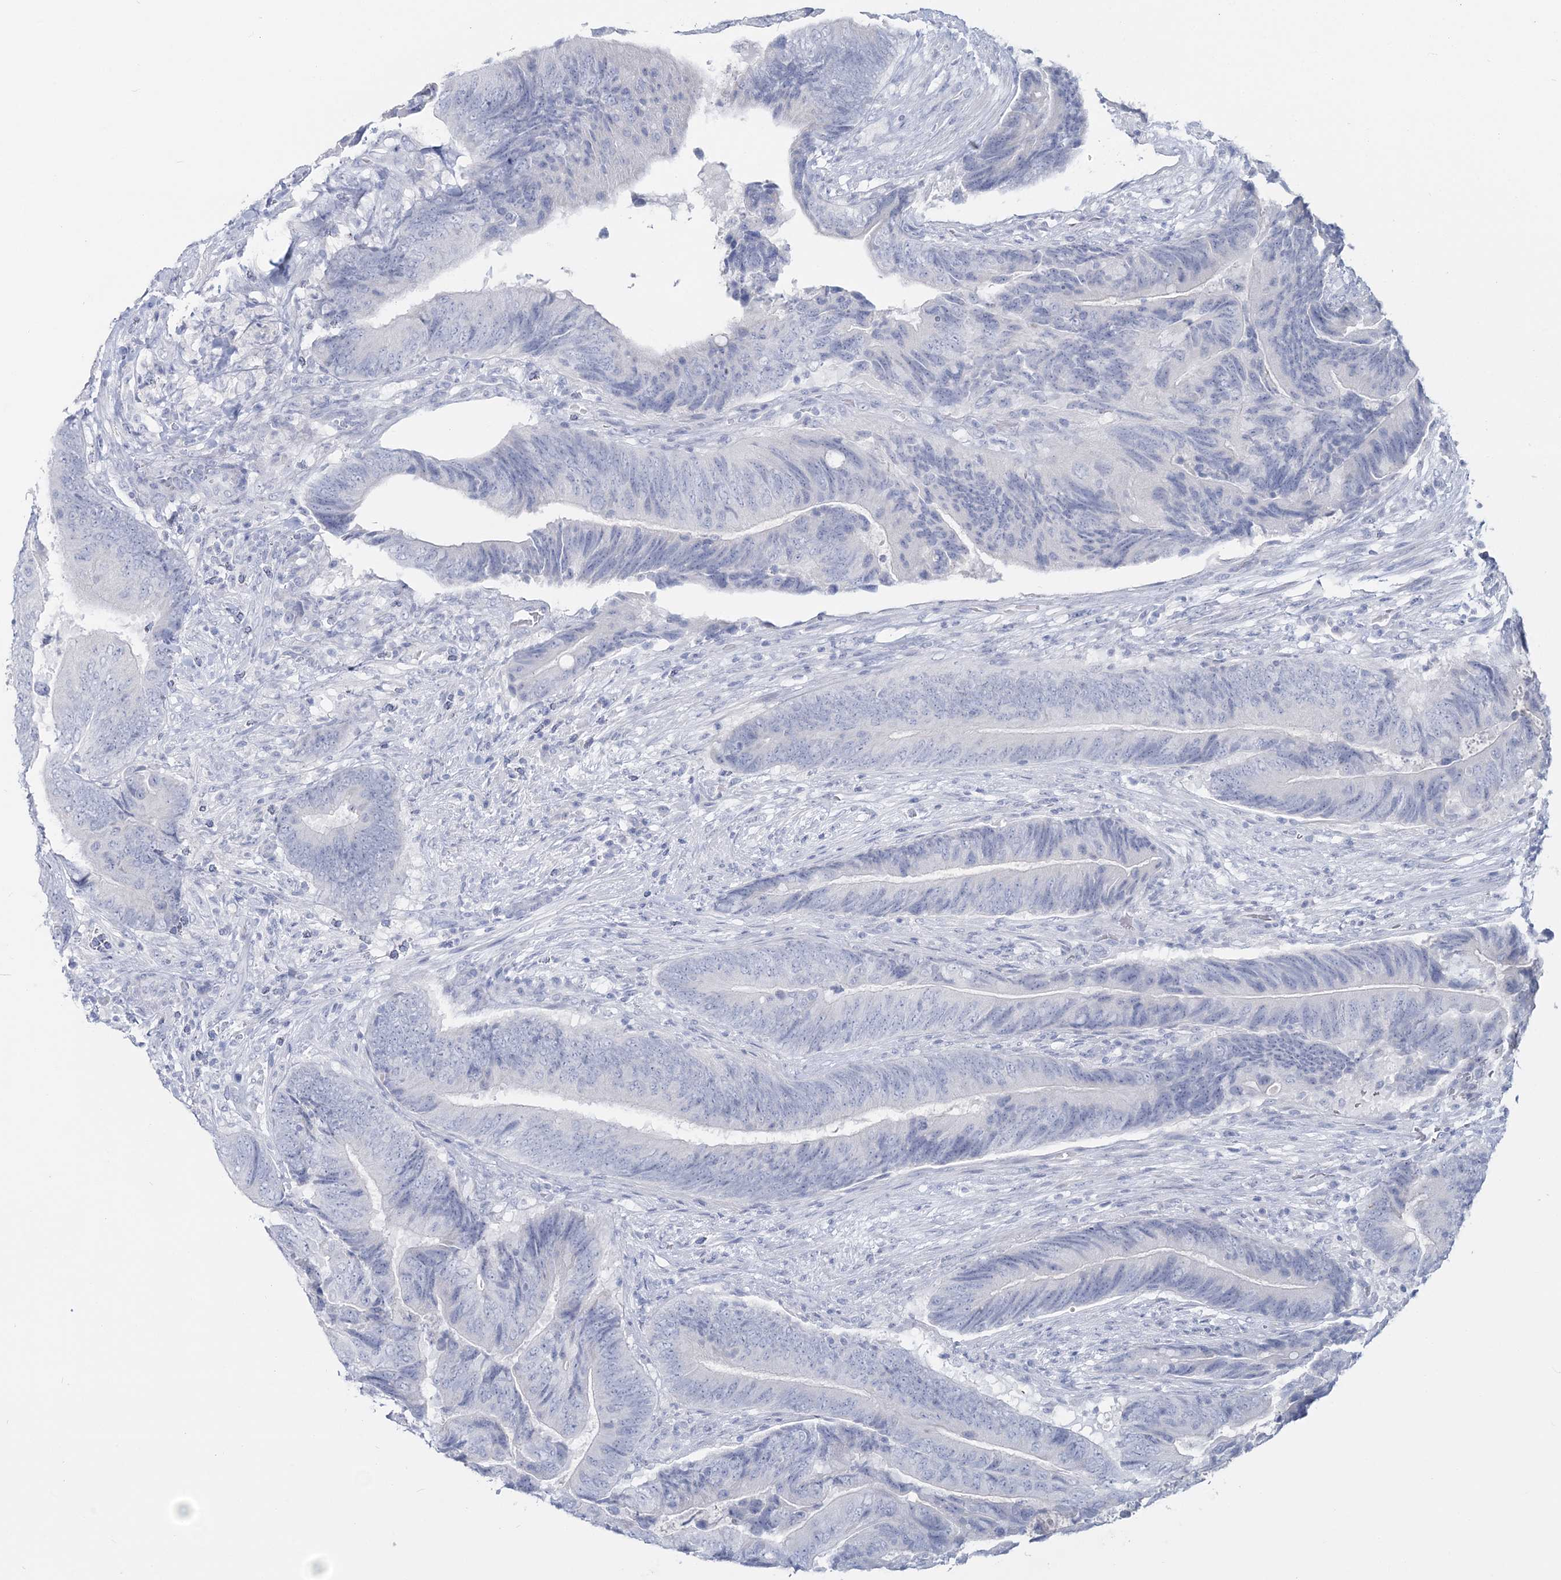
{"staining": {"intensity": "negative", "quantity": "none", "location": "none"}, "tissue": "colorectal cancer", "cell_type": "Tumor cells", "image_type": "cancer", "snomed": [{"axis": "morphology", "description": "Normal tissue, NOS"}, {"axis": "morphology", "description": "Adenocarcinoma, NOS"}, {"axis": "topography", "description": "Colon"}], "caption": "Human colorectal cancer (adenocarcinoma) stained for a protein using immunohistochemistry reveals no staining in tumor cells.", "gene": "CYP3A4", "patient": {"sex": "male", "age": 56}}